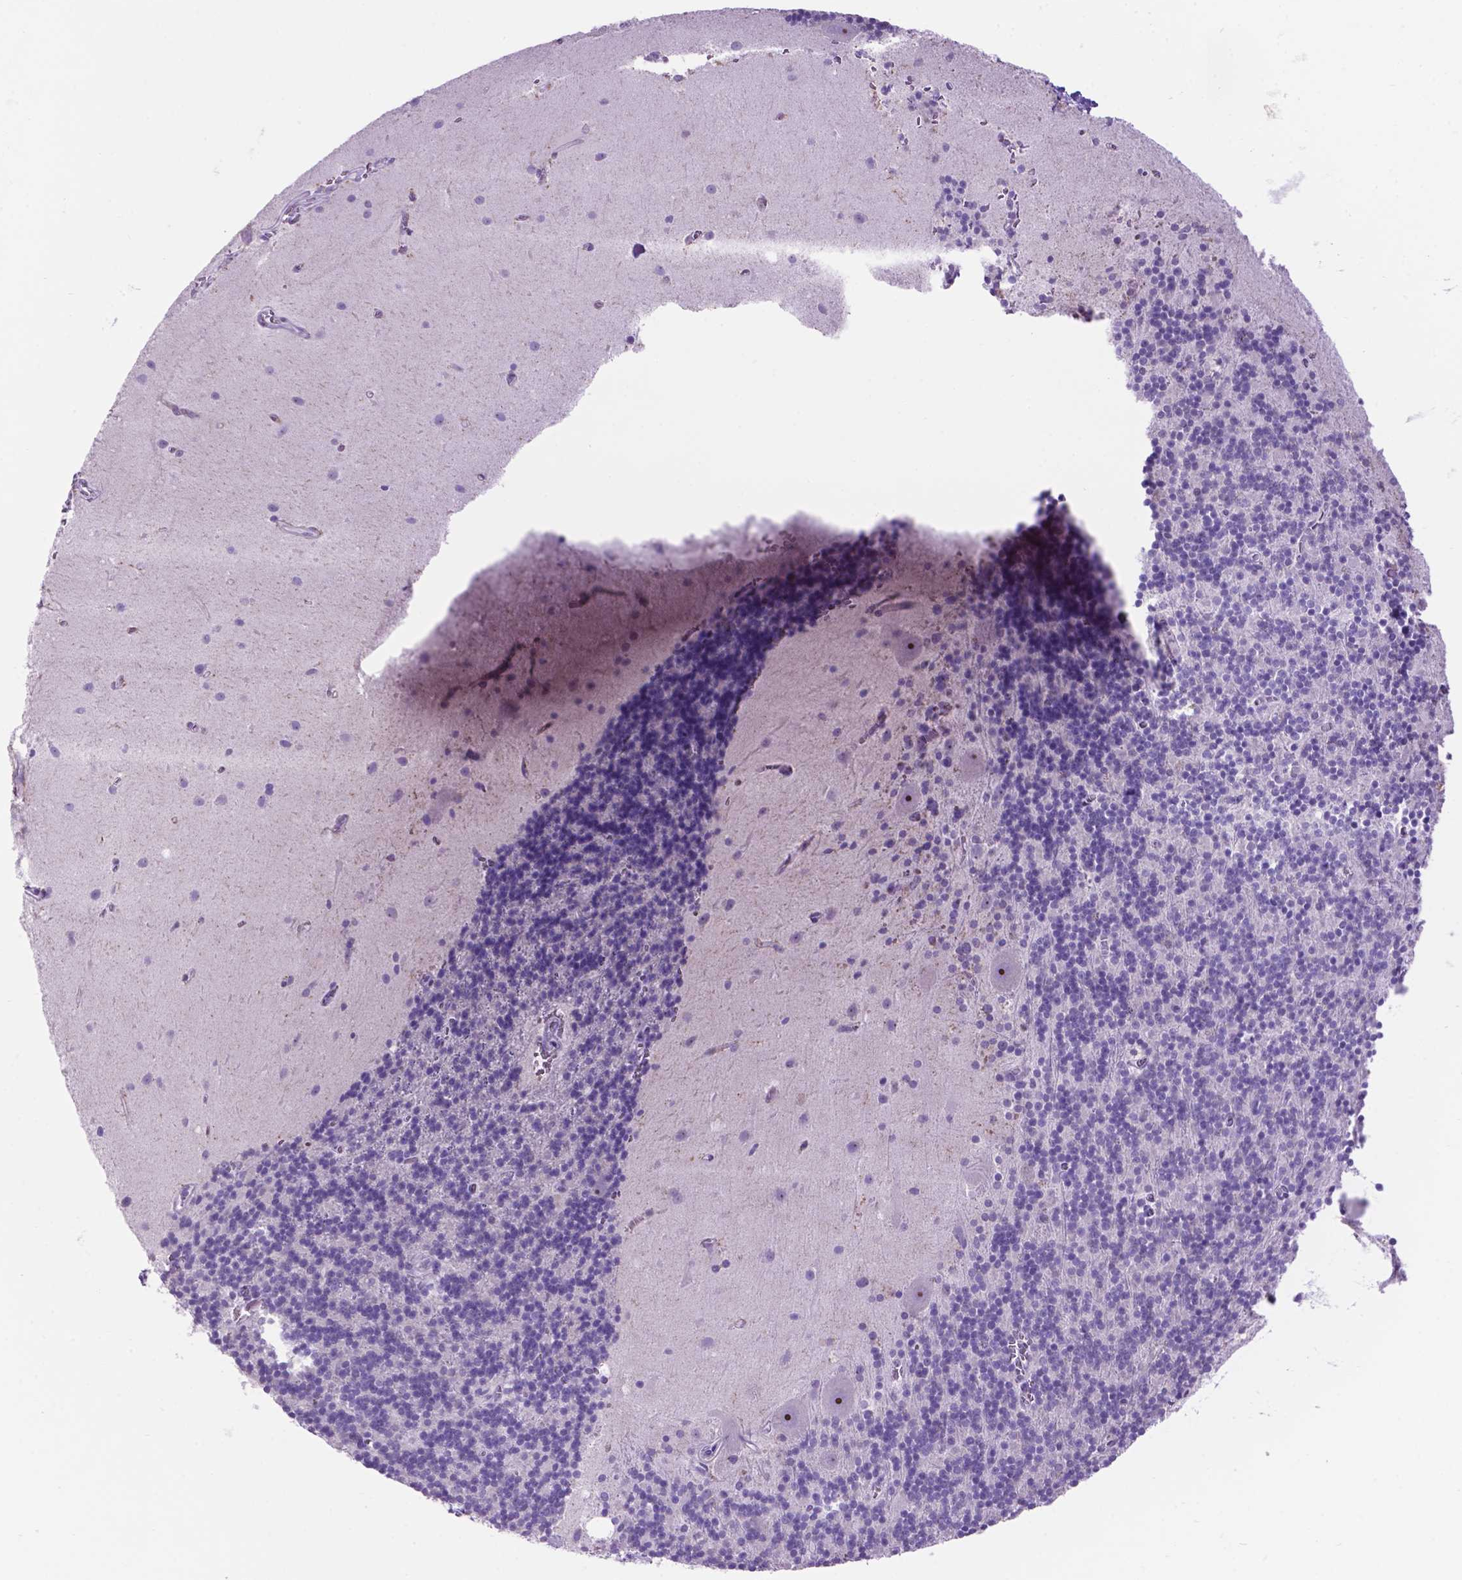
{"staining": {"intensity": "negative", "quantity": "none", "location": "none"}, "tissue": "cerebellum", "cell_type": "Cells in granular layer", "image_type": "normal", "snomed": [{"axis": "morphology", "description": "Normal tissue, NOS"}, {"axis": "topography", "description": "Cerebellum"}], "caption": "Image shows no protein expression in cells in granular layer of unremarkable cerebellum. (DAB IHC visualized using brightfield microscopy, high magnification).", "gene": "SPDYA", "patient": {"sex": "male", "age": 70}}